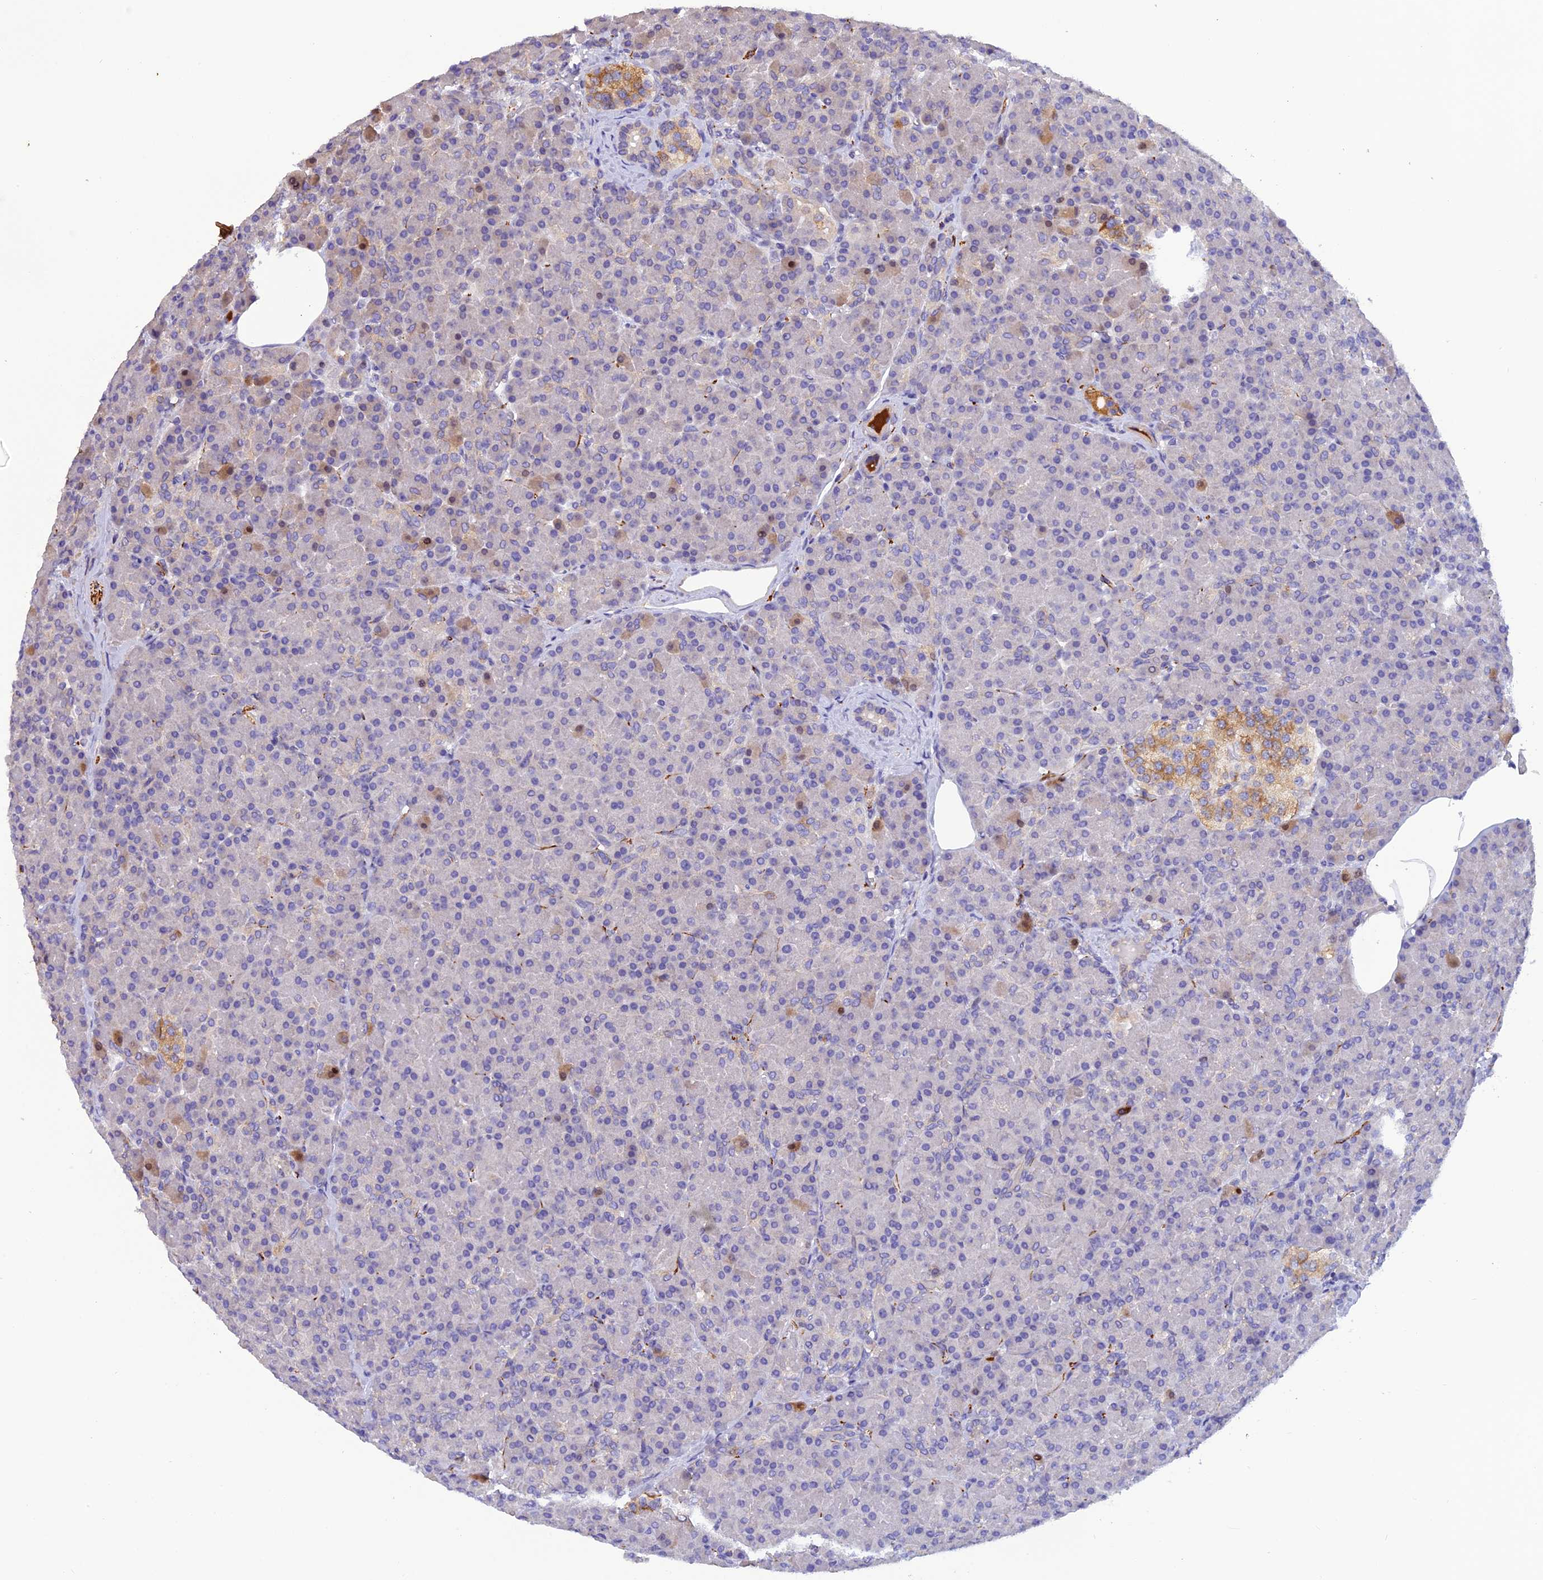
{"staining": {"intensity": "moderate", "quantity": "<25%", "location": "cytoplasmic/membranous"}, "tissue": "pancreas", "cell_type": "Exocrine glandular cells", "image_type": "normal", "snomed": [{"axis": "morphology", "description": "Normal tissue, NOS"}, {"axis": "topography", "description": "Pancreas"}], "caption": "Moderate cytoplasmic/membranous protein positivity is seen in about <25% of exocrine glandular cells in pancreas.", "gene": "PZP", "patient": {"sex": "female", "age": 43}}